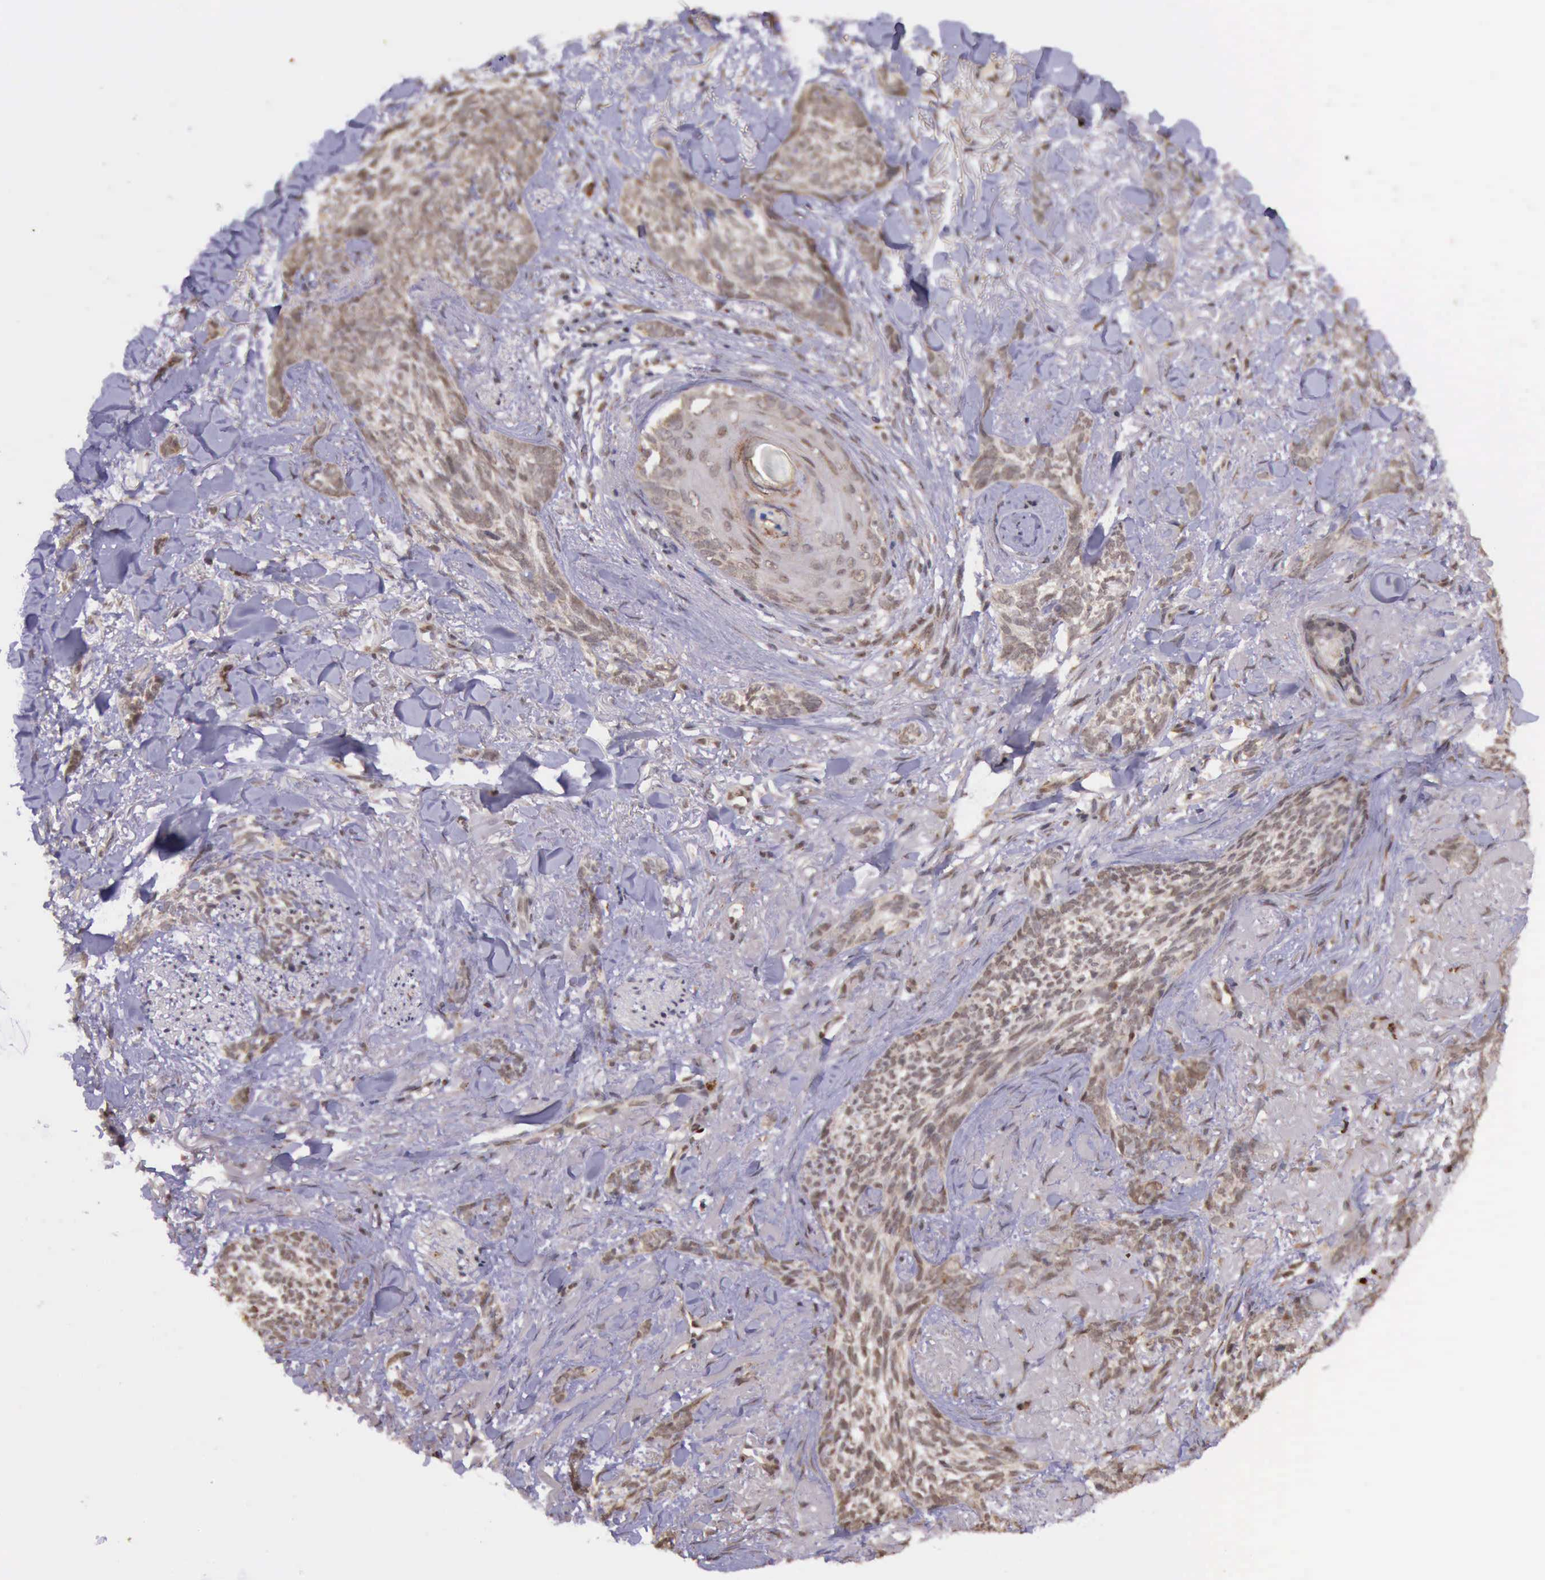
{"staining": {"intensity": "weak", "quantity": "25%-75%", "location": "cytoplasmic/membranous"}, "tissue": "skin cancer", "cell_type": "Tumor cells", "image_type": "cancer", "snomed": [{"axis": "morphology", "description": "Basal cell carcinoma"}, {"axis": "topography", "description": "Skin"}], "caption": "Protein analysis of basal cell carcinoma (skin) tissue shows weak cytoplasmic/membranous staining in about 25%-75% of tumor cells.", "gene": "ARMCX3", "patient": {"sex": "female", "age": 81}}